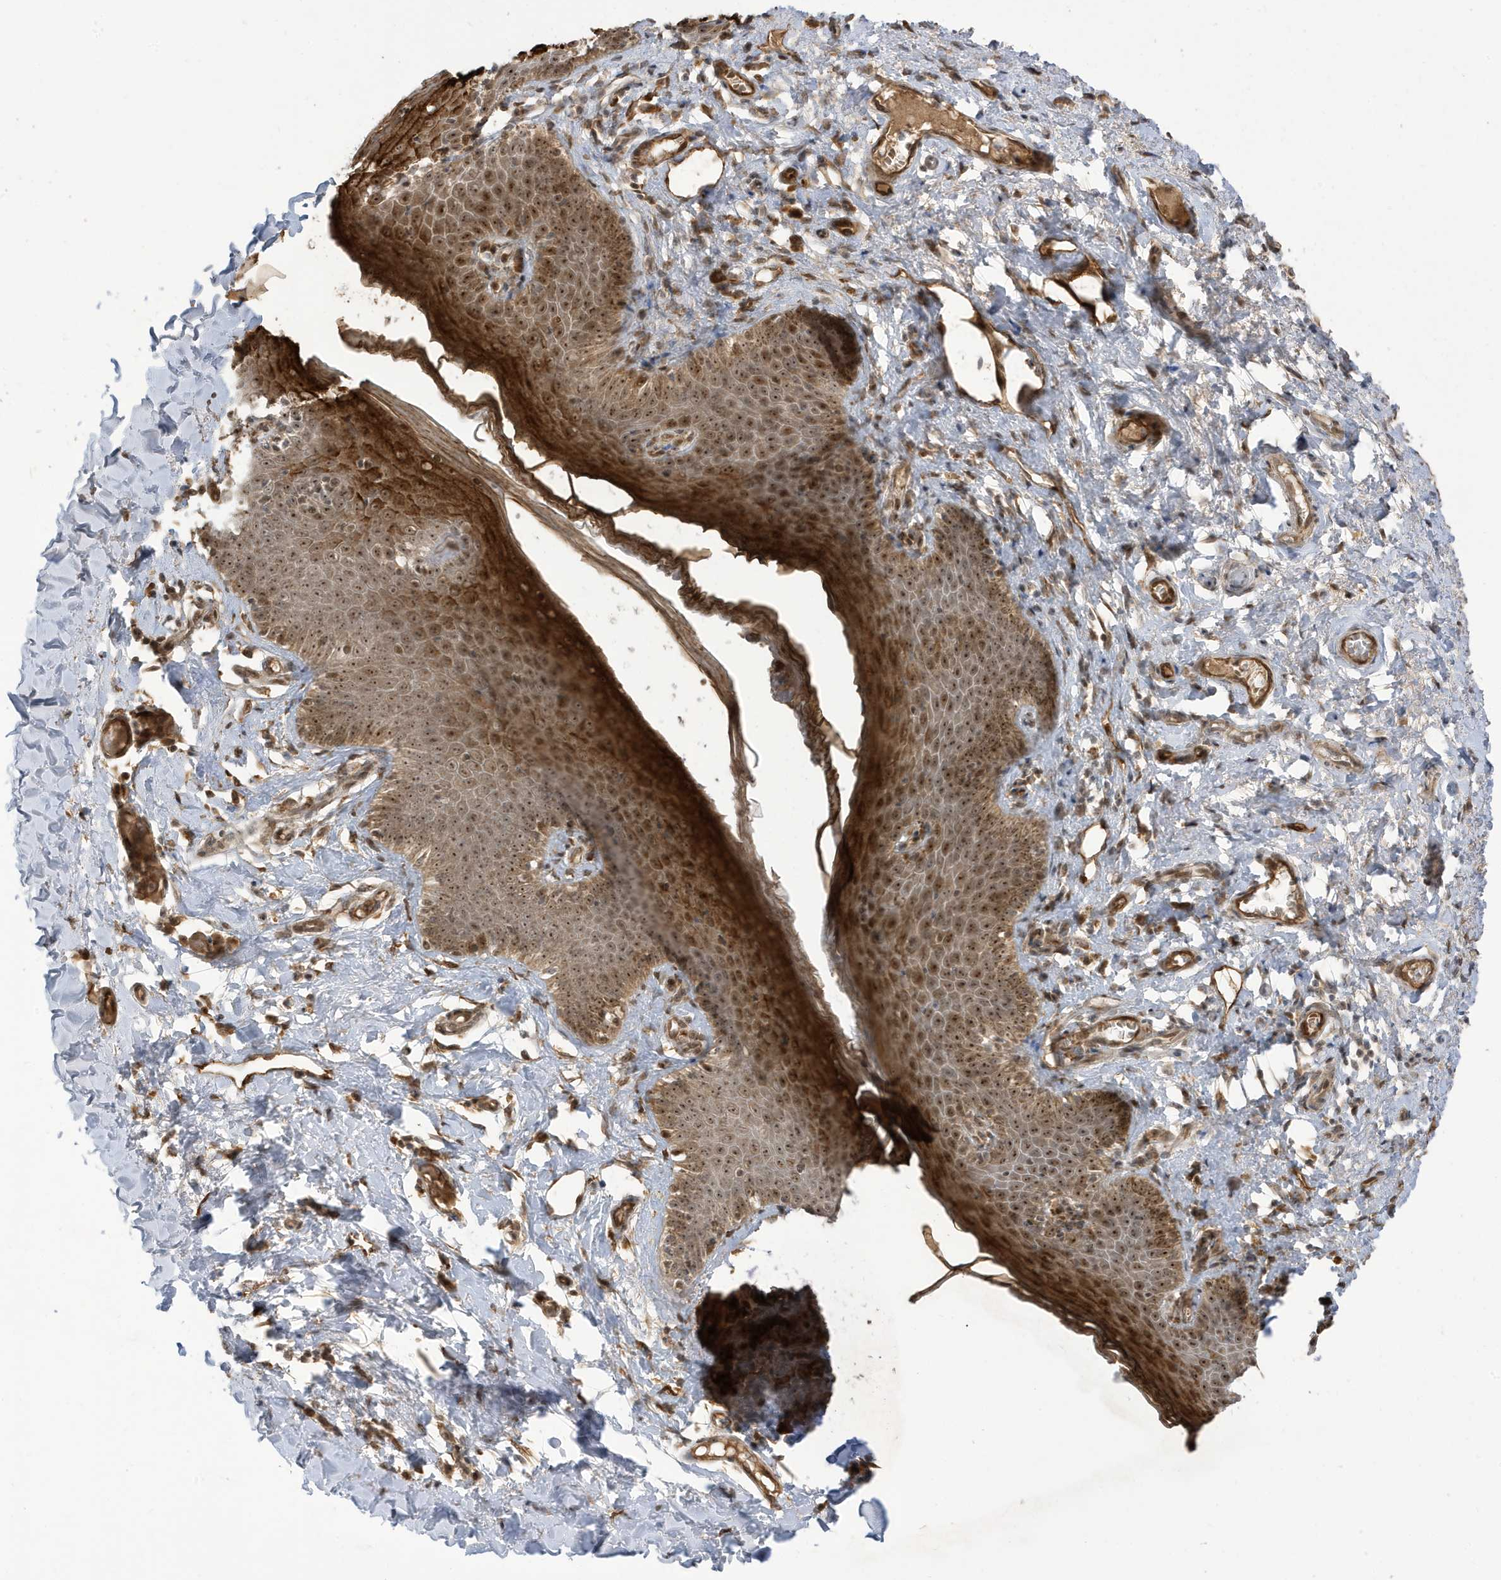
{"staining": {"intensity": "moderate", "quantity": ">75%", "location": "cytoplasmic/membranous,nuclear"}, "tissue": "skin", "cell_type": "Epidermal cells", "image_type": "normal", "snomed": [{"axis": "morphology", "description": "Normal tissue, NOS"}, {"axis": "topography", "description": "Vulva"}], "caption": "DAB immunohistochemical staining of benign human skin displays moderate cytoplasmic/membranous,nuclear protein expression in about >75% of epidermal cells.", "gene": "ECM2", "patient": {"sex": "female", "age": 66}}